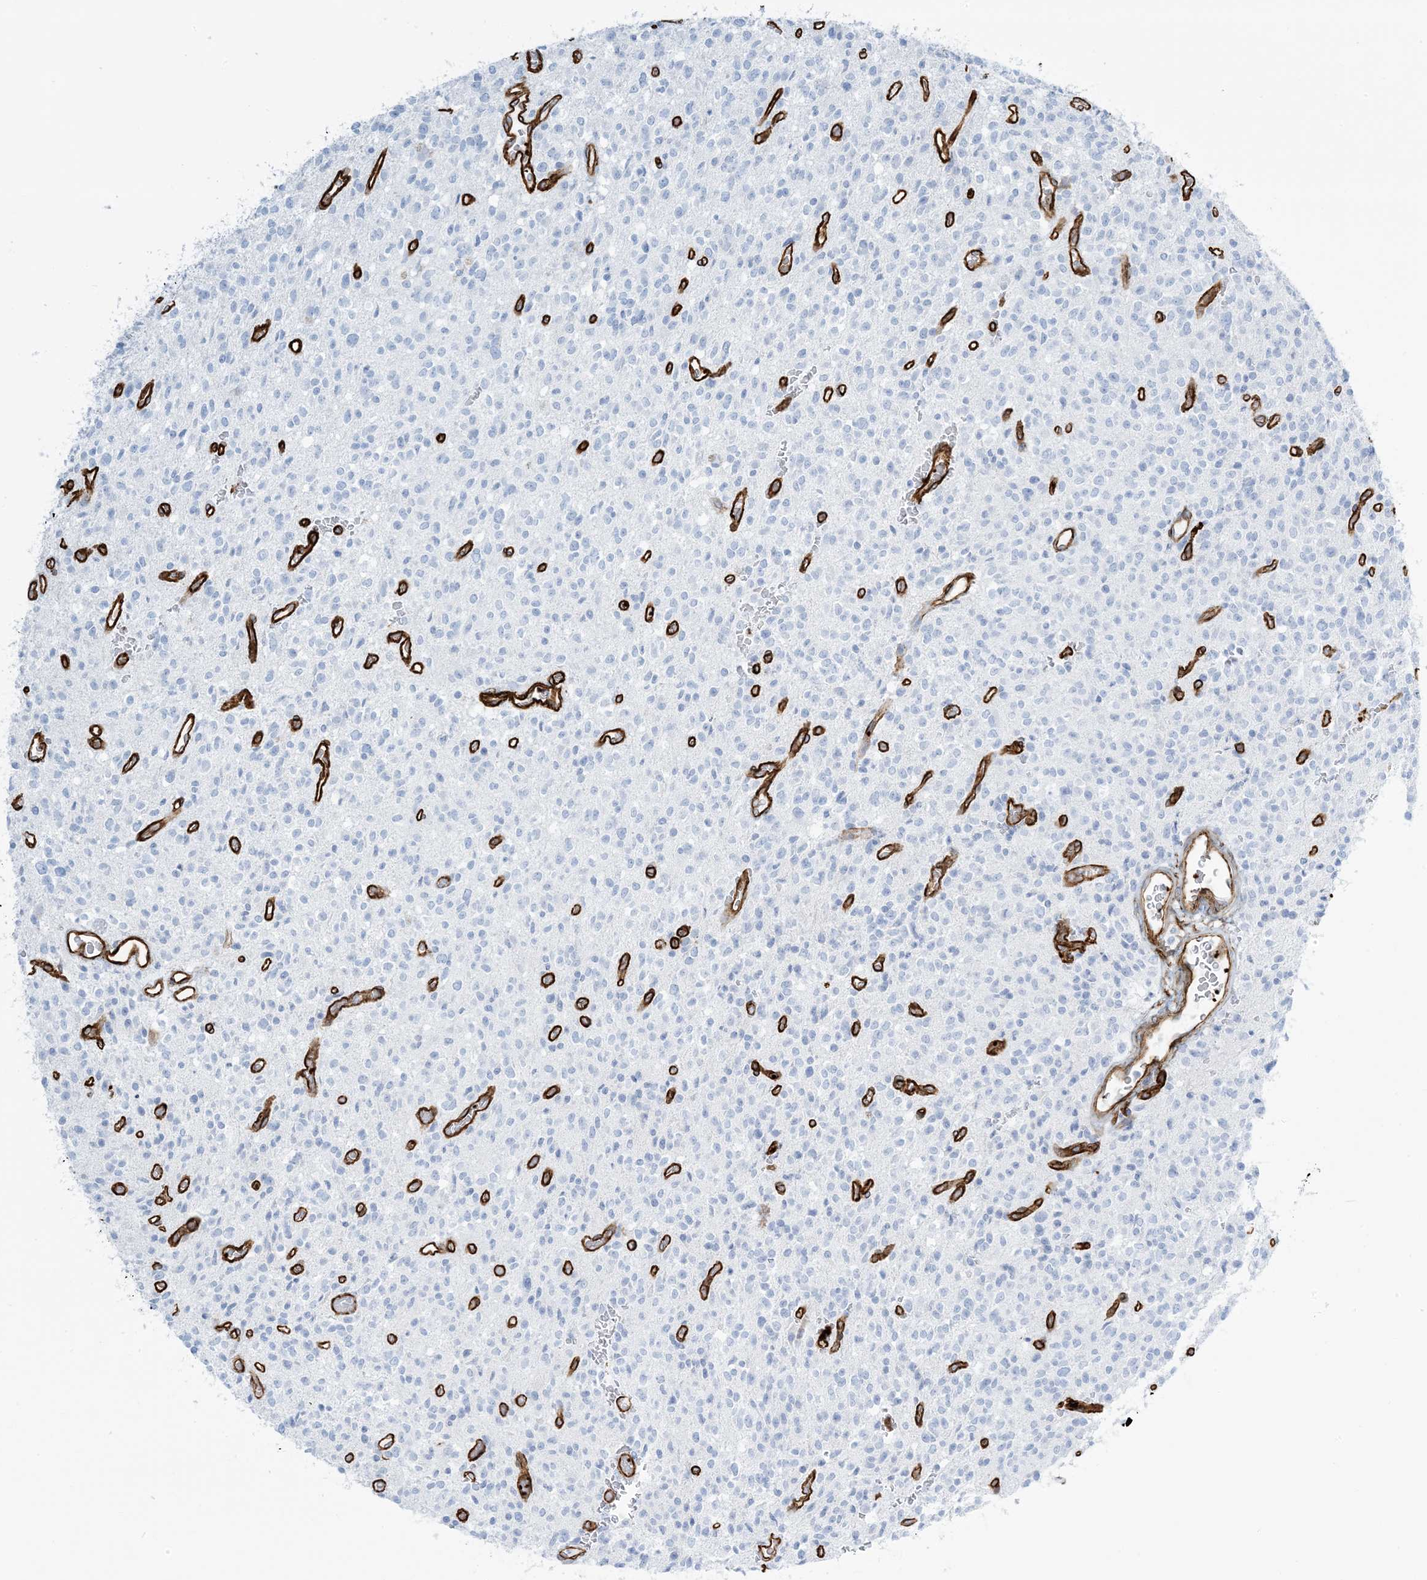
{"staining": {"intensity": "negative", "quantity": "none", "location": "none"}, "tissue": "glioma", "cell_type": "Tumor cells", "image_type": "cancer", "snomed": [{"axis": "morphology", "description": "Glioma, malignant, High grade"}, {"axis": "topography", "description": "Brain"}], "caption": "An IHC micrograph of glioma is shown. There is no staining in tumor cells of glioma.", "gene": "EPS8L3", "patient": {"sex": "male", "age": 34}}